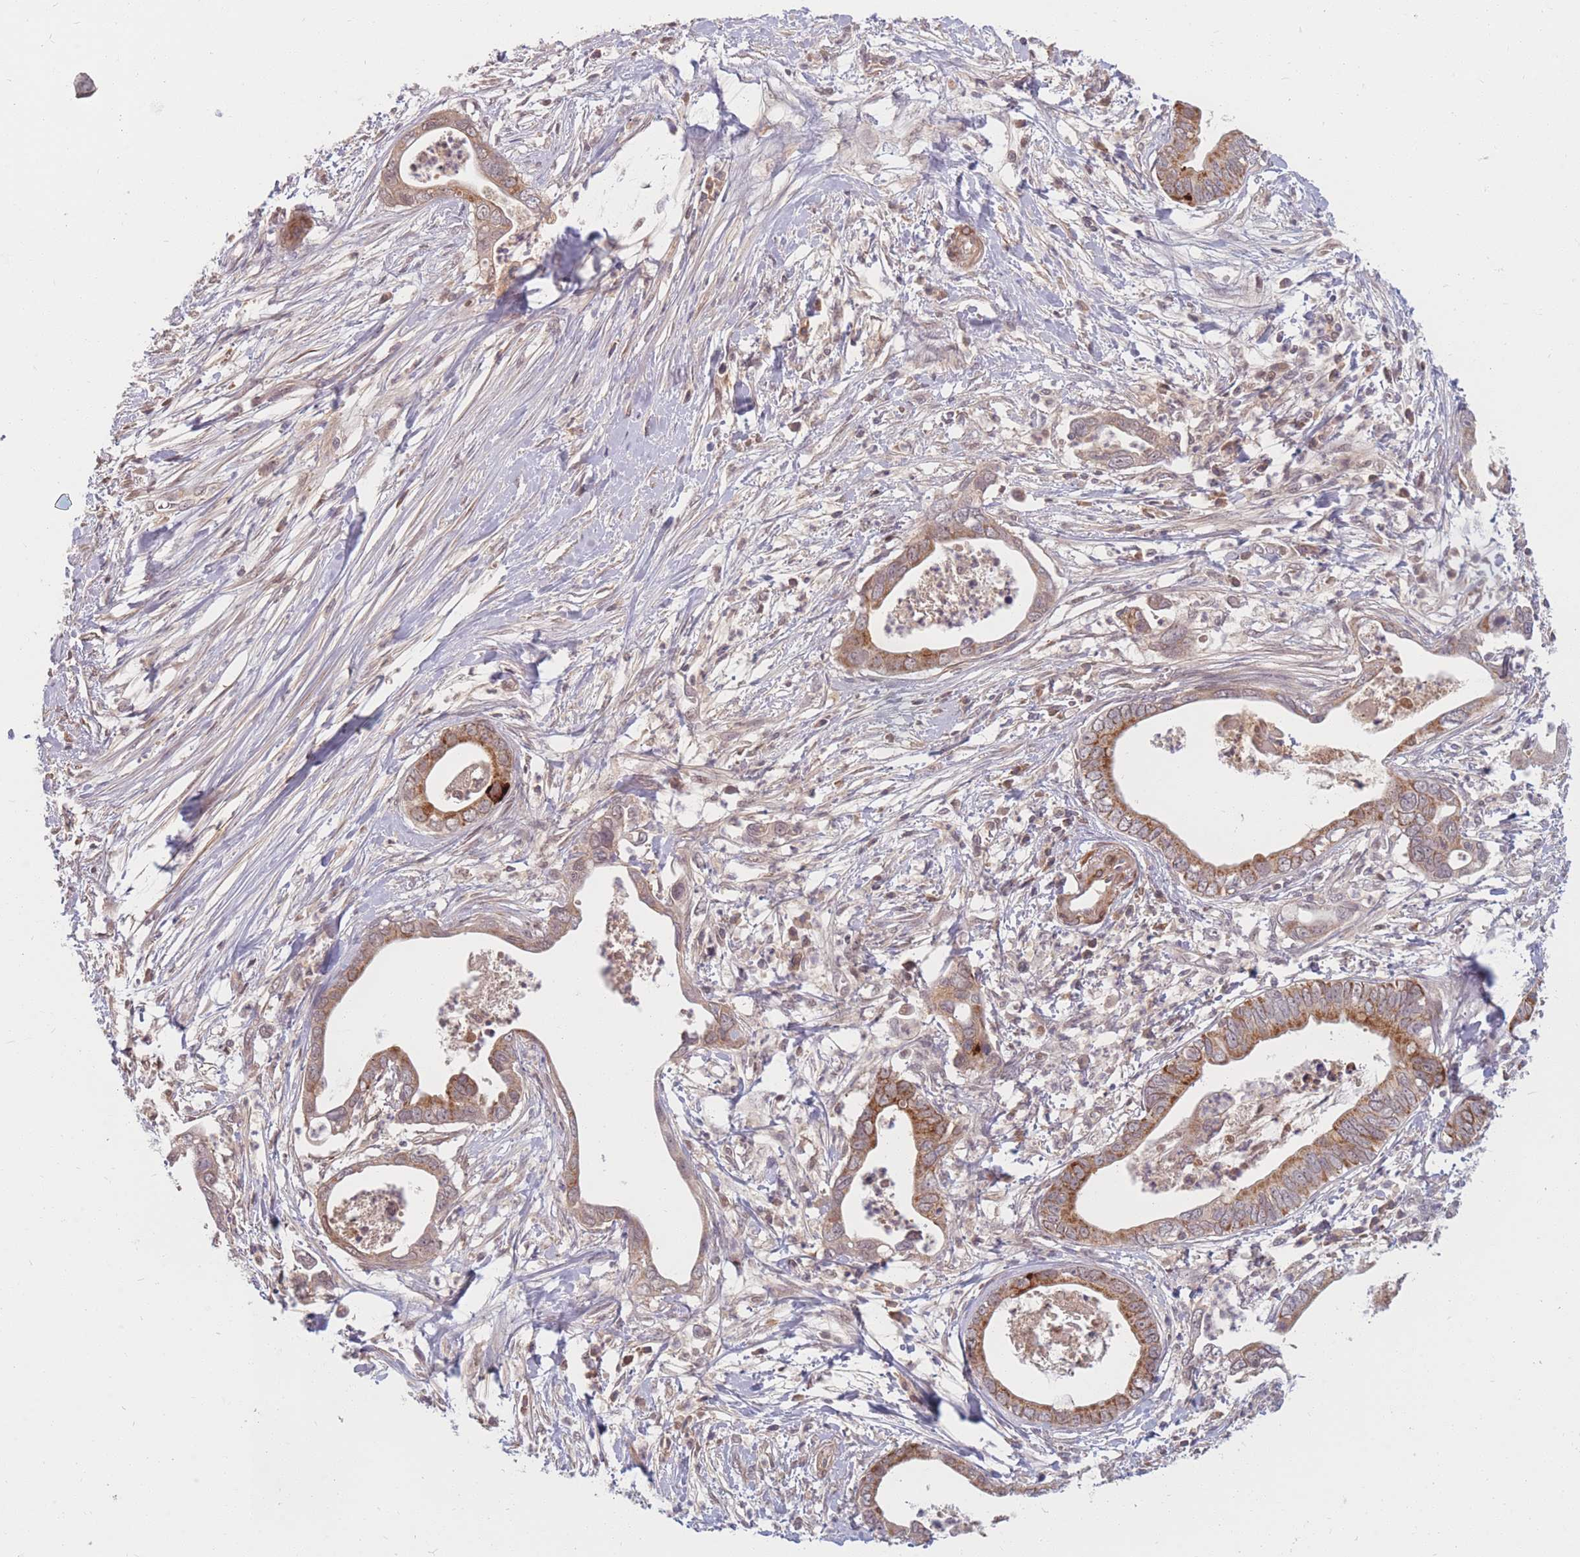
{"staining": {"intensity": "moderate", "quantity": ">75%", "location": "cytoplasmic/membranous"}, "tissue": "pancreatic cancer", "cell_type": "Tumor cells", "image_type": "cancer", "snomed": [{"axis": "morphology", "description": "Adenocarcinoma, NOS"}, {"axis": "topography", "description": "Pancreas"}], "caption": "A photomicrograph of pancreatic adenocarcinoma stained for a protein shows moderate cytoplasmic/membranous brown staining in tumor cells.", "gene": "FAM153A", "patient": {"sex": "male", "age": 75}}